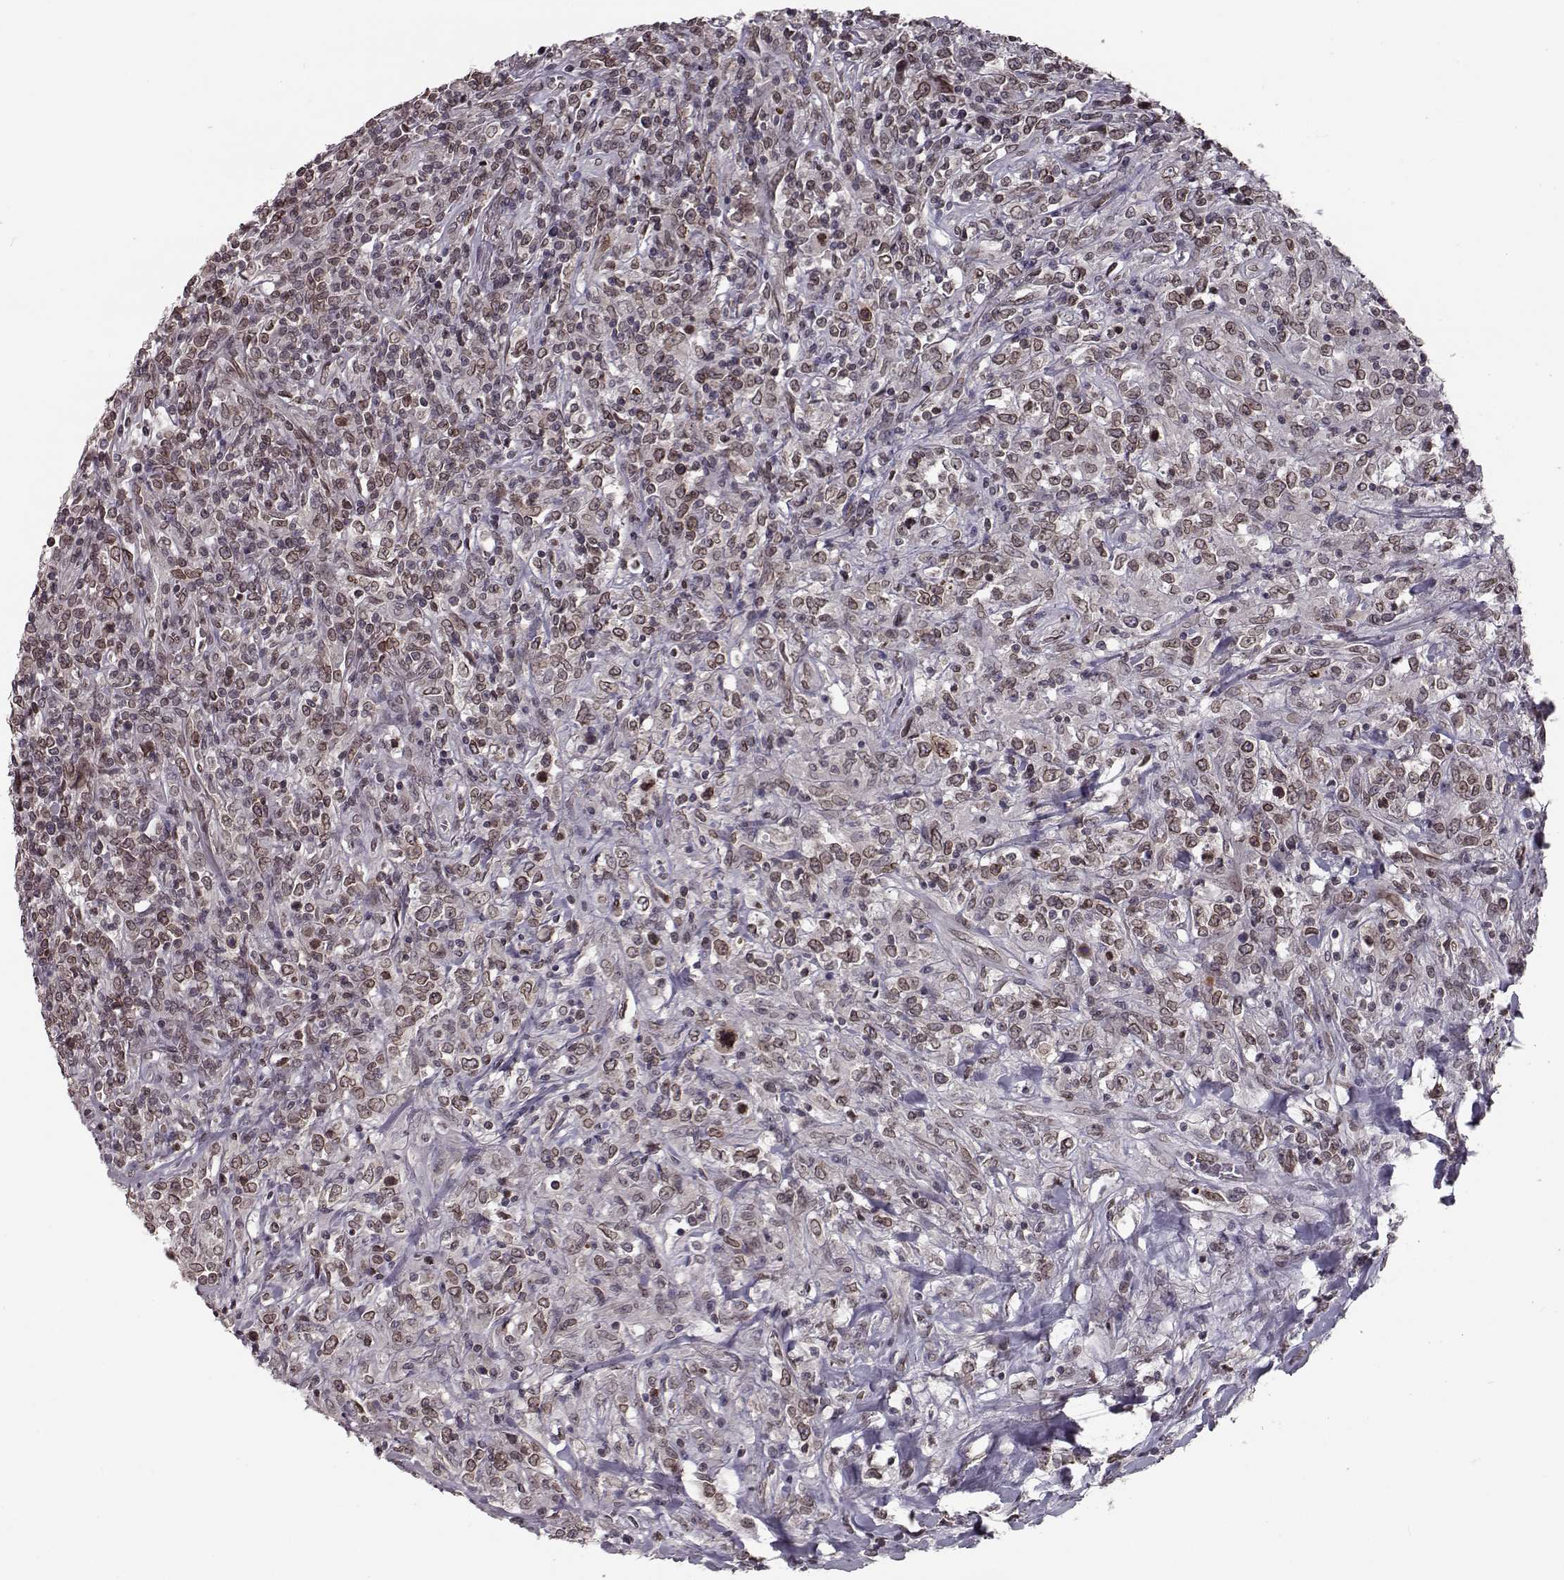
{"staining": {"intensity": "weak", "quantity": ">75%", "location": "cytoplasmic/membranous,nuclear"}, "tissue": "lymphoma", "cell_type": "Tumor cells", "image_type": "cancer", "snomed": [{"axis": "morphology", "description": "Malignant lymphoma, non-Hodgkin's type, High grade"}, {"axis": "topography", "description": "Lung"}], "caption": "There is low levels of weak cytoplasmic/membranous and nuclear expression in tumor cells of malignant lymphoma, non-Hodgkin's type (high-grade), as demonstrated by immunohistochemical staining (brown color).", "gene": "NUP37", "patient": {"sex": "male", "age": 79}}